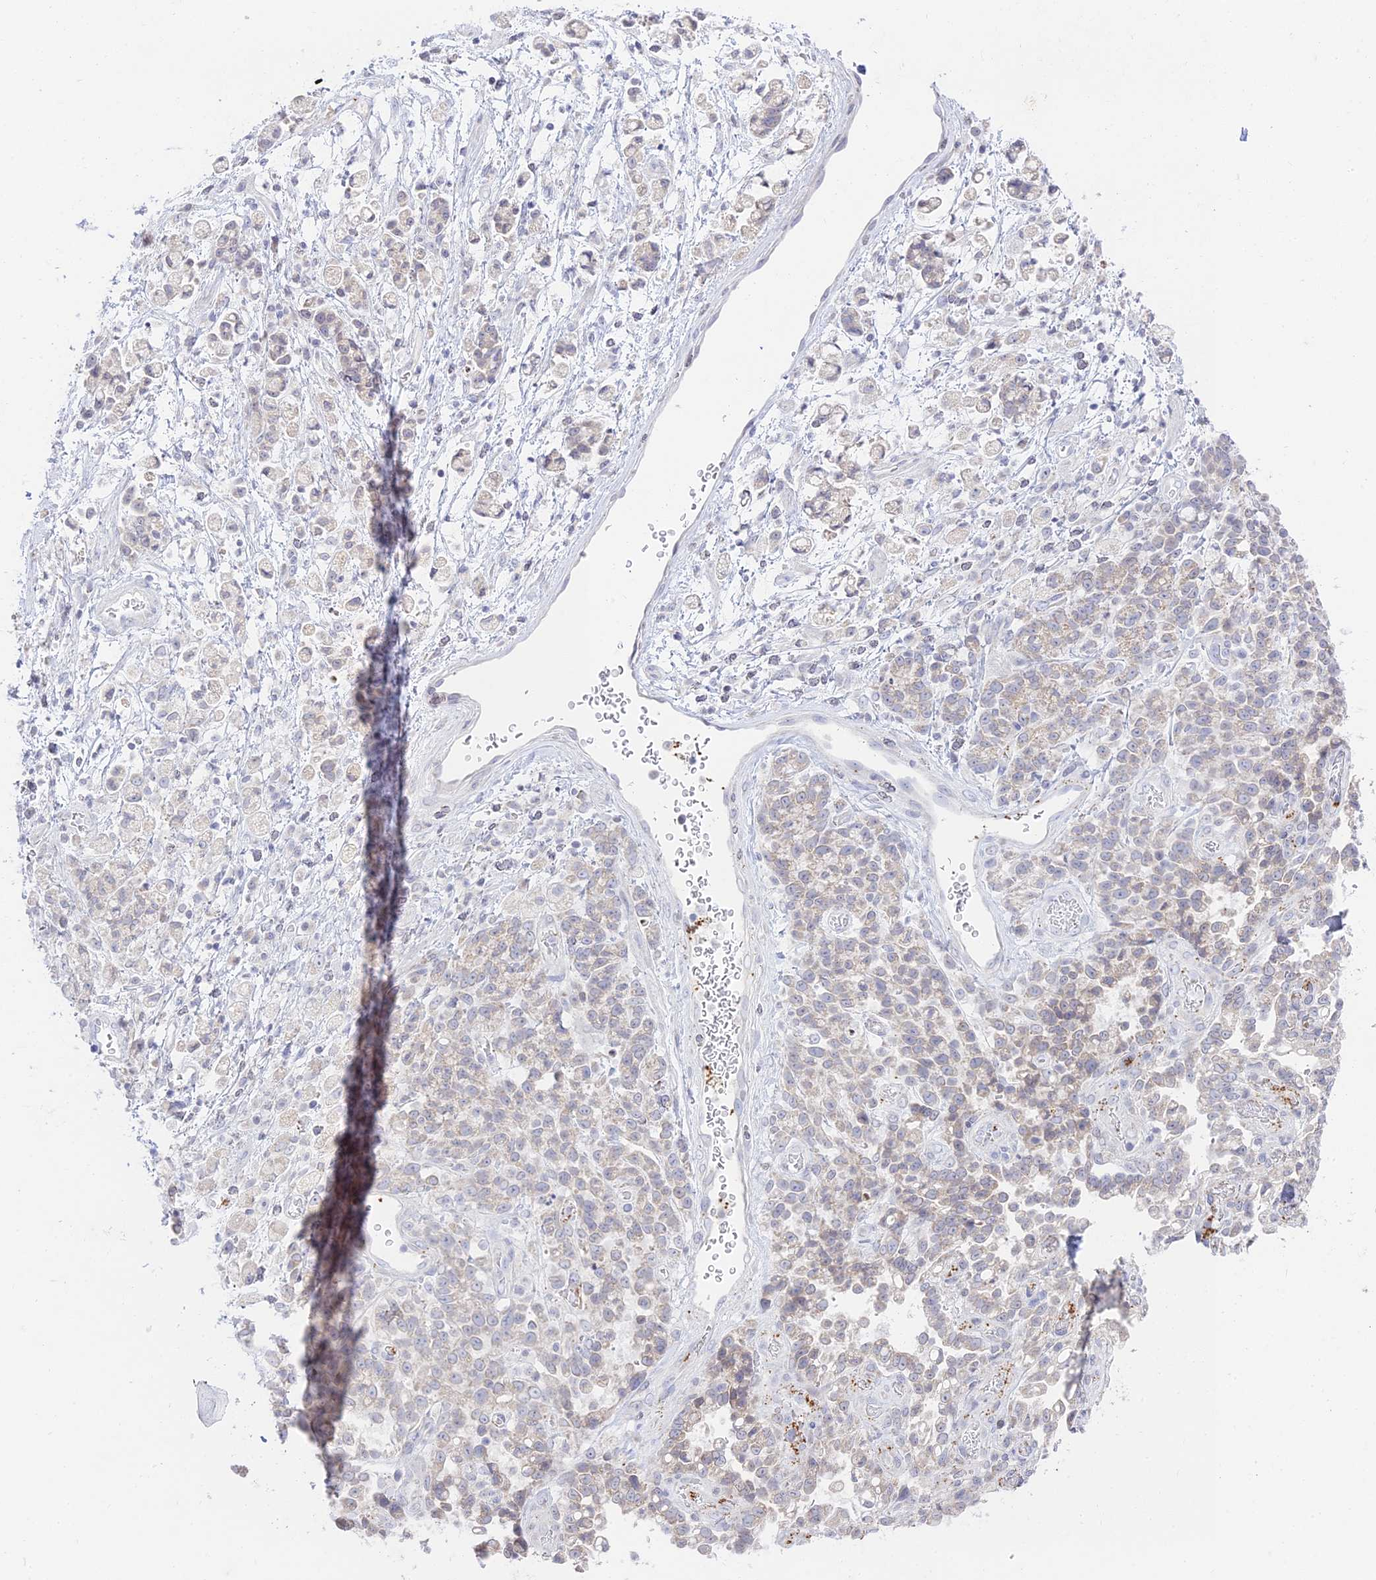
{"staining": {"intensity": "negative", "quantity": "none", "location": "none"}, "tissue": "stomach cancer", "cell_type": "Tumor cells", "image_type": "cancer", "snomed": [{"axis": "morphology", "description": "Adenocarcinoma, NOS"}, {"axis": "topography", "description": "Stomach"}], "caption": "This is an IHC histopathology image of human adenocarcinoma (stomach). There is no positivity in tumor cells.", "gene": "TMEM40", "patient": {"sex": "female", "age": 60}}